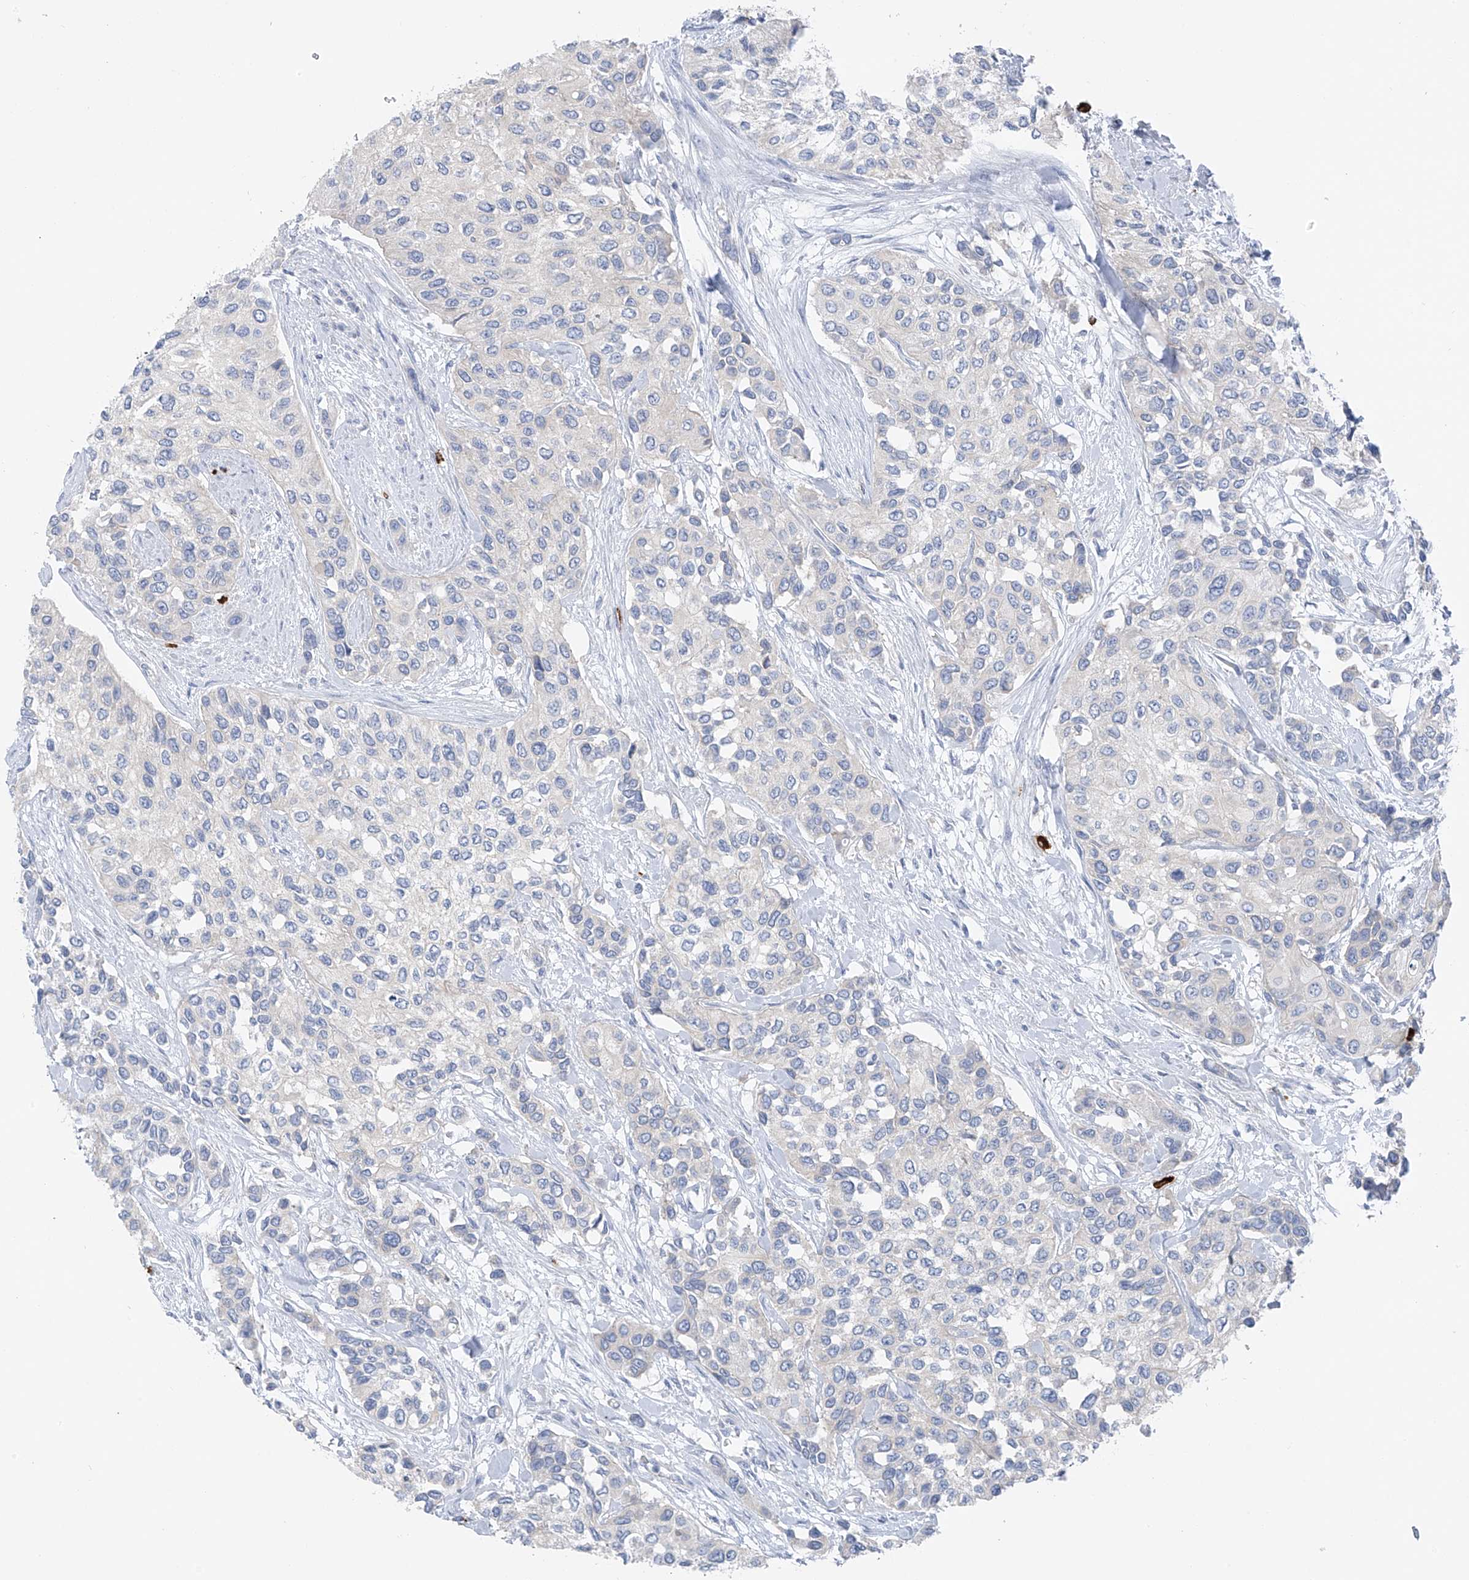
{"staining": {"intensity": "negative", "quantity": "none", "location": "none"}, "tissue": "urothelial cancer", "cell_type": "Tumor cells", "image_type": "cancer", "snomed": [{"axis": "morphology", "description": "Normal tissue, NOS"}, {"axis": "morphology", "description": "Urothelial carcinoma, High grade"}, {"axis": "topography", "description": "Vascular tissue"}, {"axis": "topography", "description": "Urinary bladder"}], "caption": "Urothelial carcinoma (high-grade) stained for a protein using IHC demonstrates no expression tumor cells.", "gene": "POMGNT2", "patient": {"sex": "female", "age": 56}}